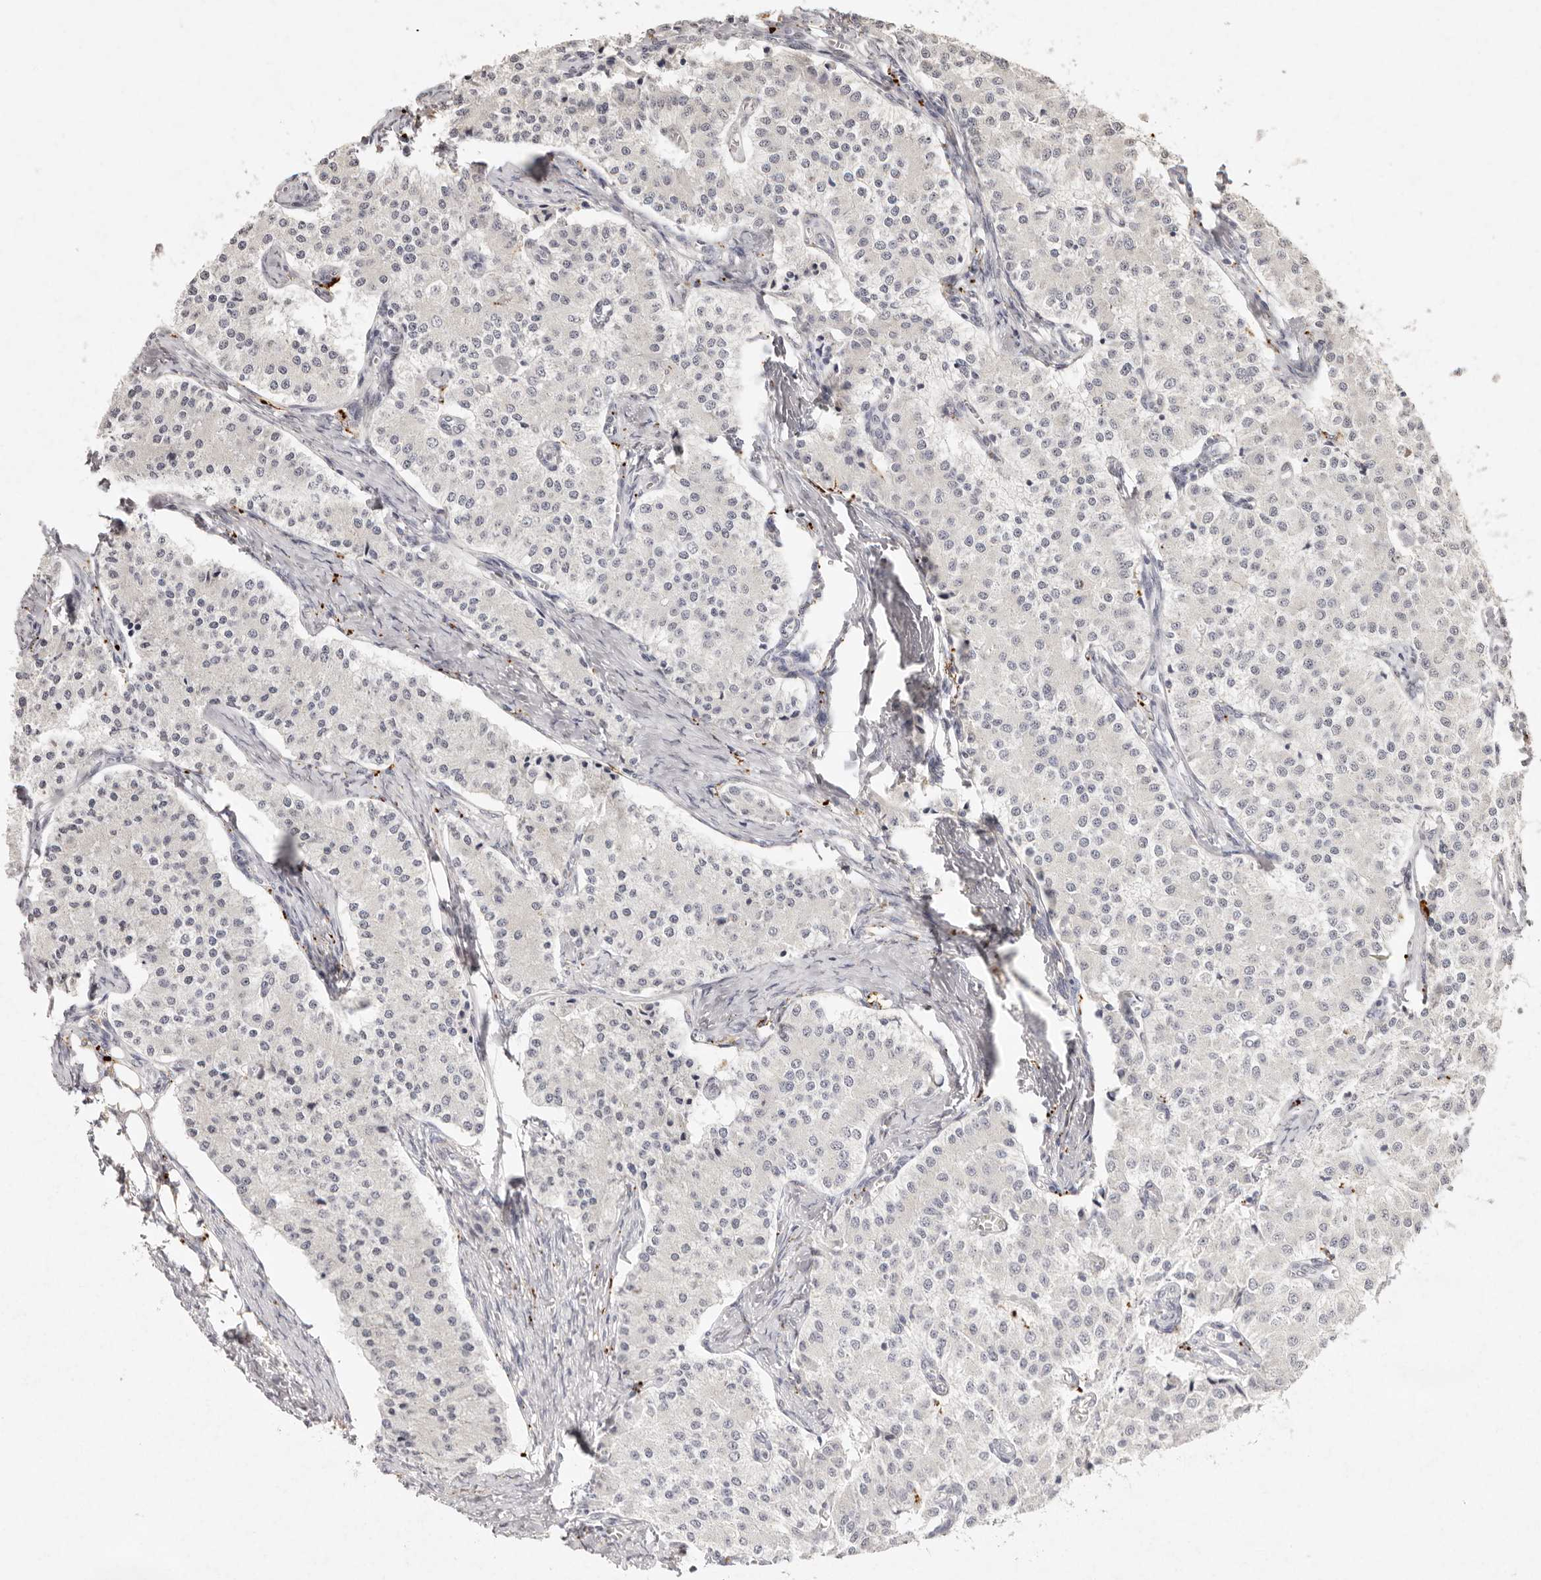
{"staining": {"intensity": "negative", "quantity": "none", "location": "none"}, "tissue": "carcinoid", "cell_type": "Tumor cells", "image_type": "cancer", "snomed": [{"axis": "morphology", "description": "Carcinoid, malignant, NOS"}, {"axis": "topography", "description": "Colon"}], "caption": "This is a image of immunohistochemistry staining of carcinoid, which shows no staining in tumor cells.", "gene": "FAM185A", "patient": {"sex": "female", "age": 52}}